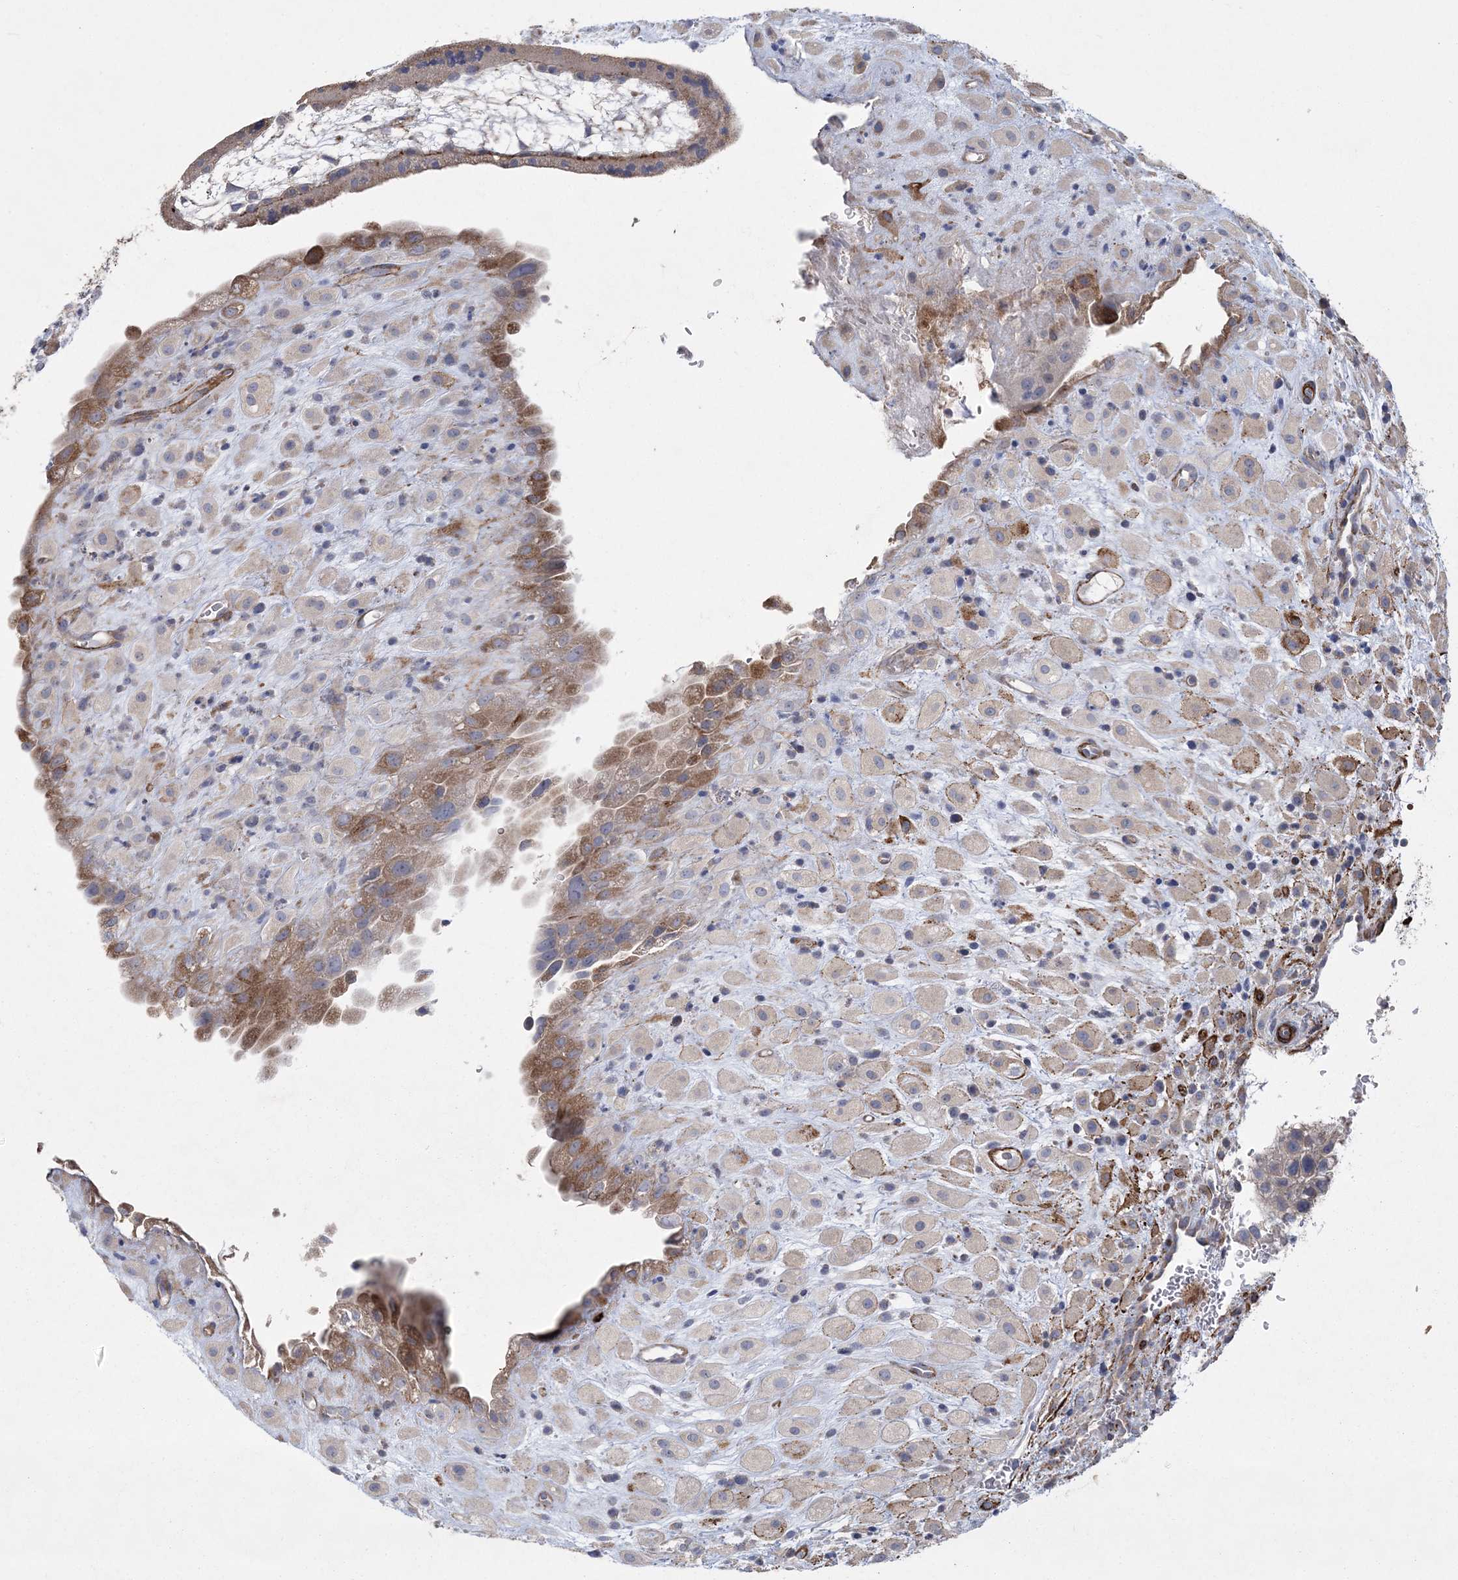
{"staining": {"intensity": "weak", "quantity": "<25%", "location": "cytoplasmic/membranous"}, "tissue": "placenta", "cell_type": "Decidual cells", "image_type": "normal", "snomed": [{"axis": "morphology", "description": "Normal tissue, NOS"}, {"axis": "topography", "description": "Placenta"}], "caption": "Decidual cells are negative for protein expression in normal human placenta. (DAB immunohistochemistry with hematoxylin counter stain).", "gene": "ARSJ", "patient": {"sex": "female", "age": 35}}